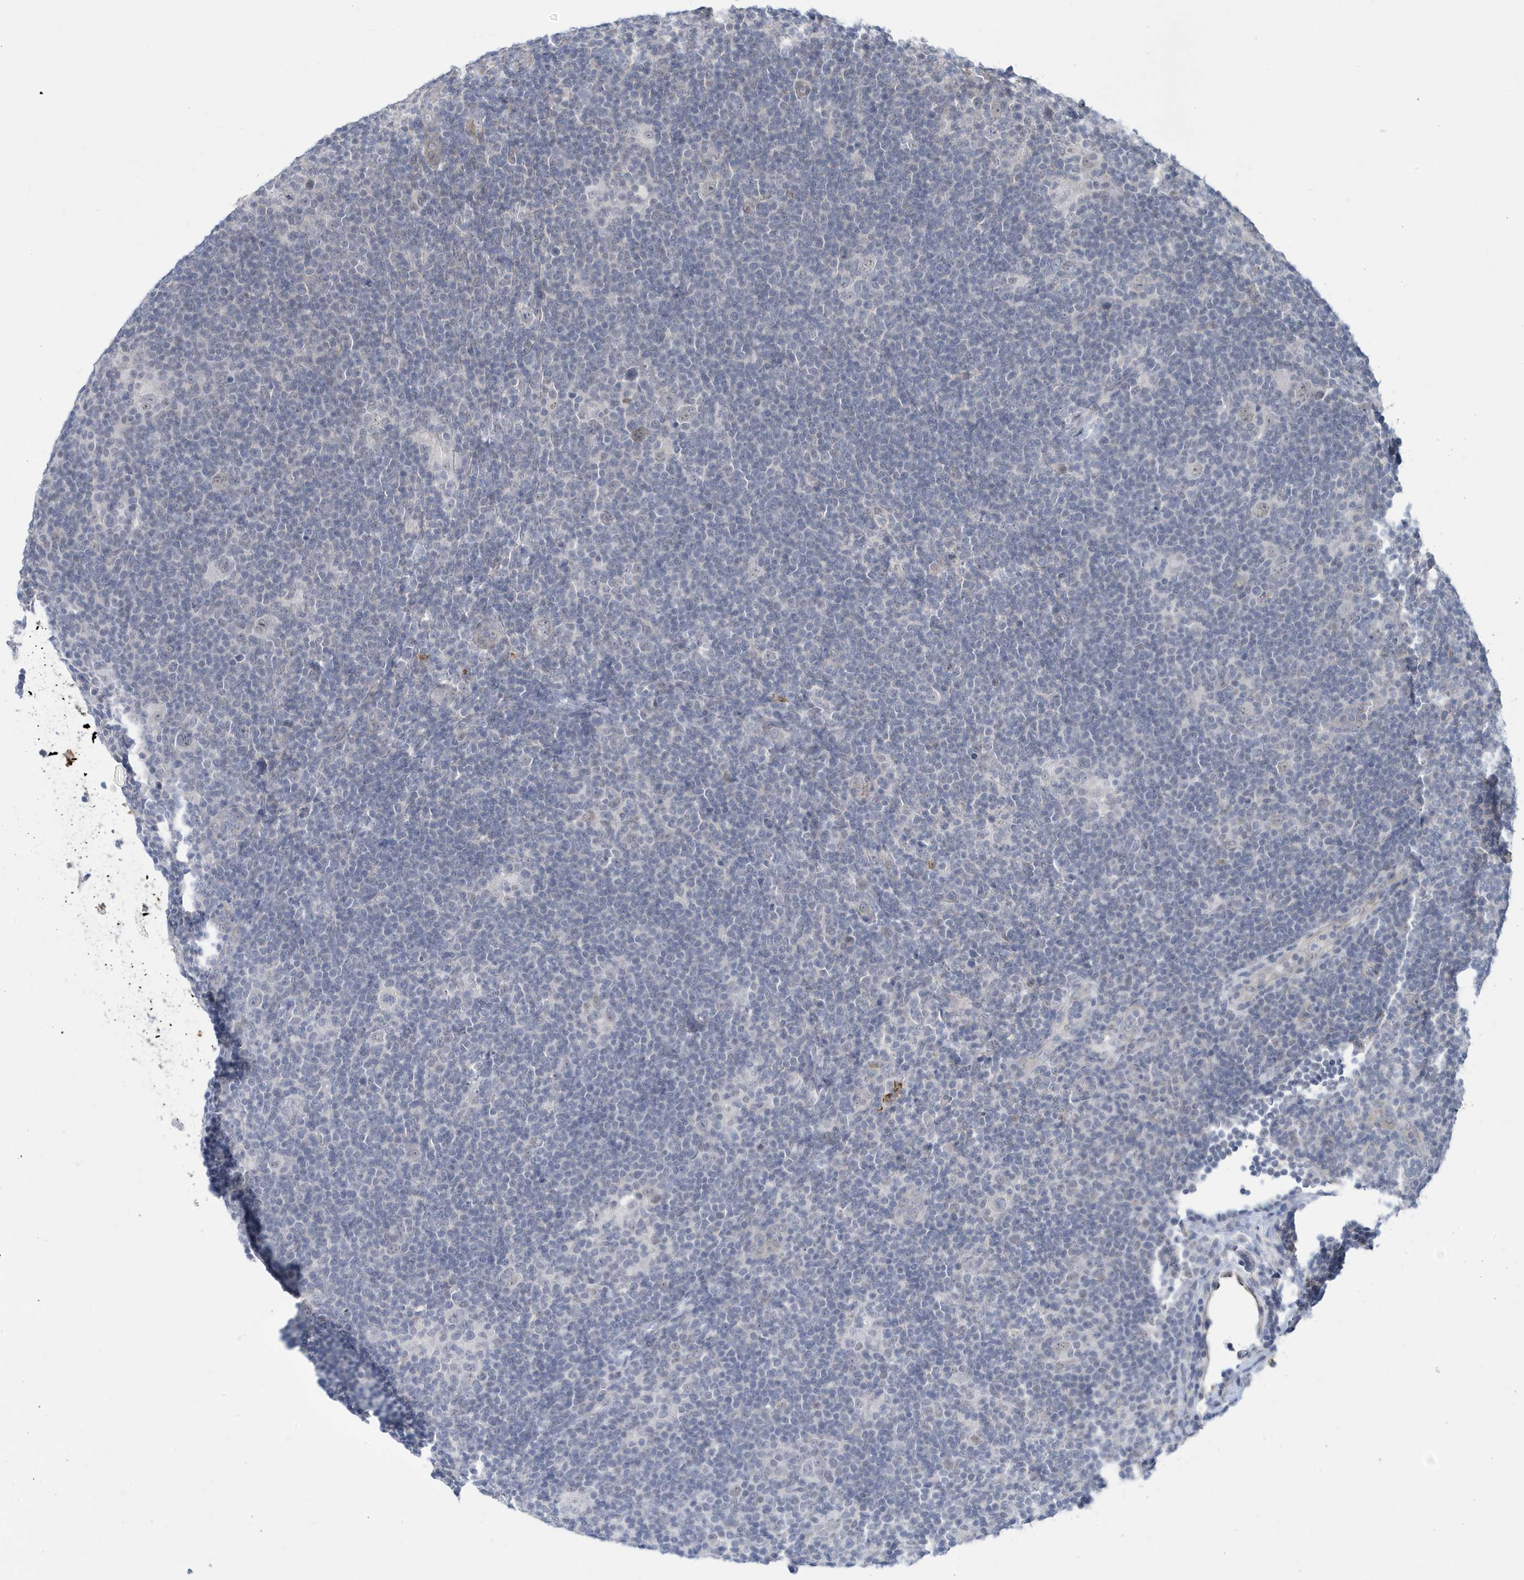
{"staining": {"intensity": "weak", "quantity": "<25%", "location": "nuclear"}, "tissue": "lymphoma", "cell_type": "Tumor cells", "image_type": "cancer", "snomed": [{"axis": "morphology", "description": "Hodgkin's disease, NOS"}, {"axis": "topography", "description": "Lymph node"}], "caption": "Tumor cells show no significant protein expression in Hodgkin's disease. Brightfield microscopy of IHC stained with DAB (3,3'-diaminobenzidine) (brown) and hematoxylin (blue), captured at high magnification.", "gene": "ZNF654", "patient": {"sex": "female", "age": 57}}